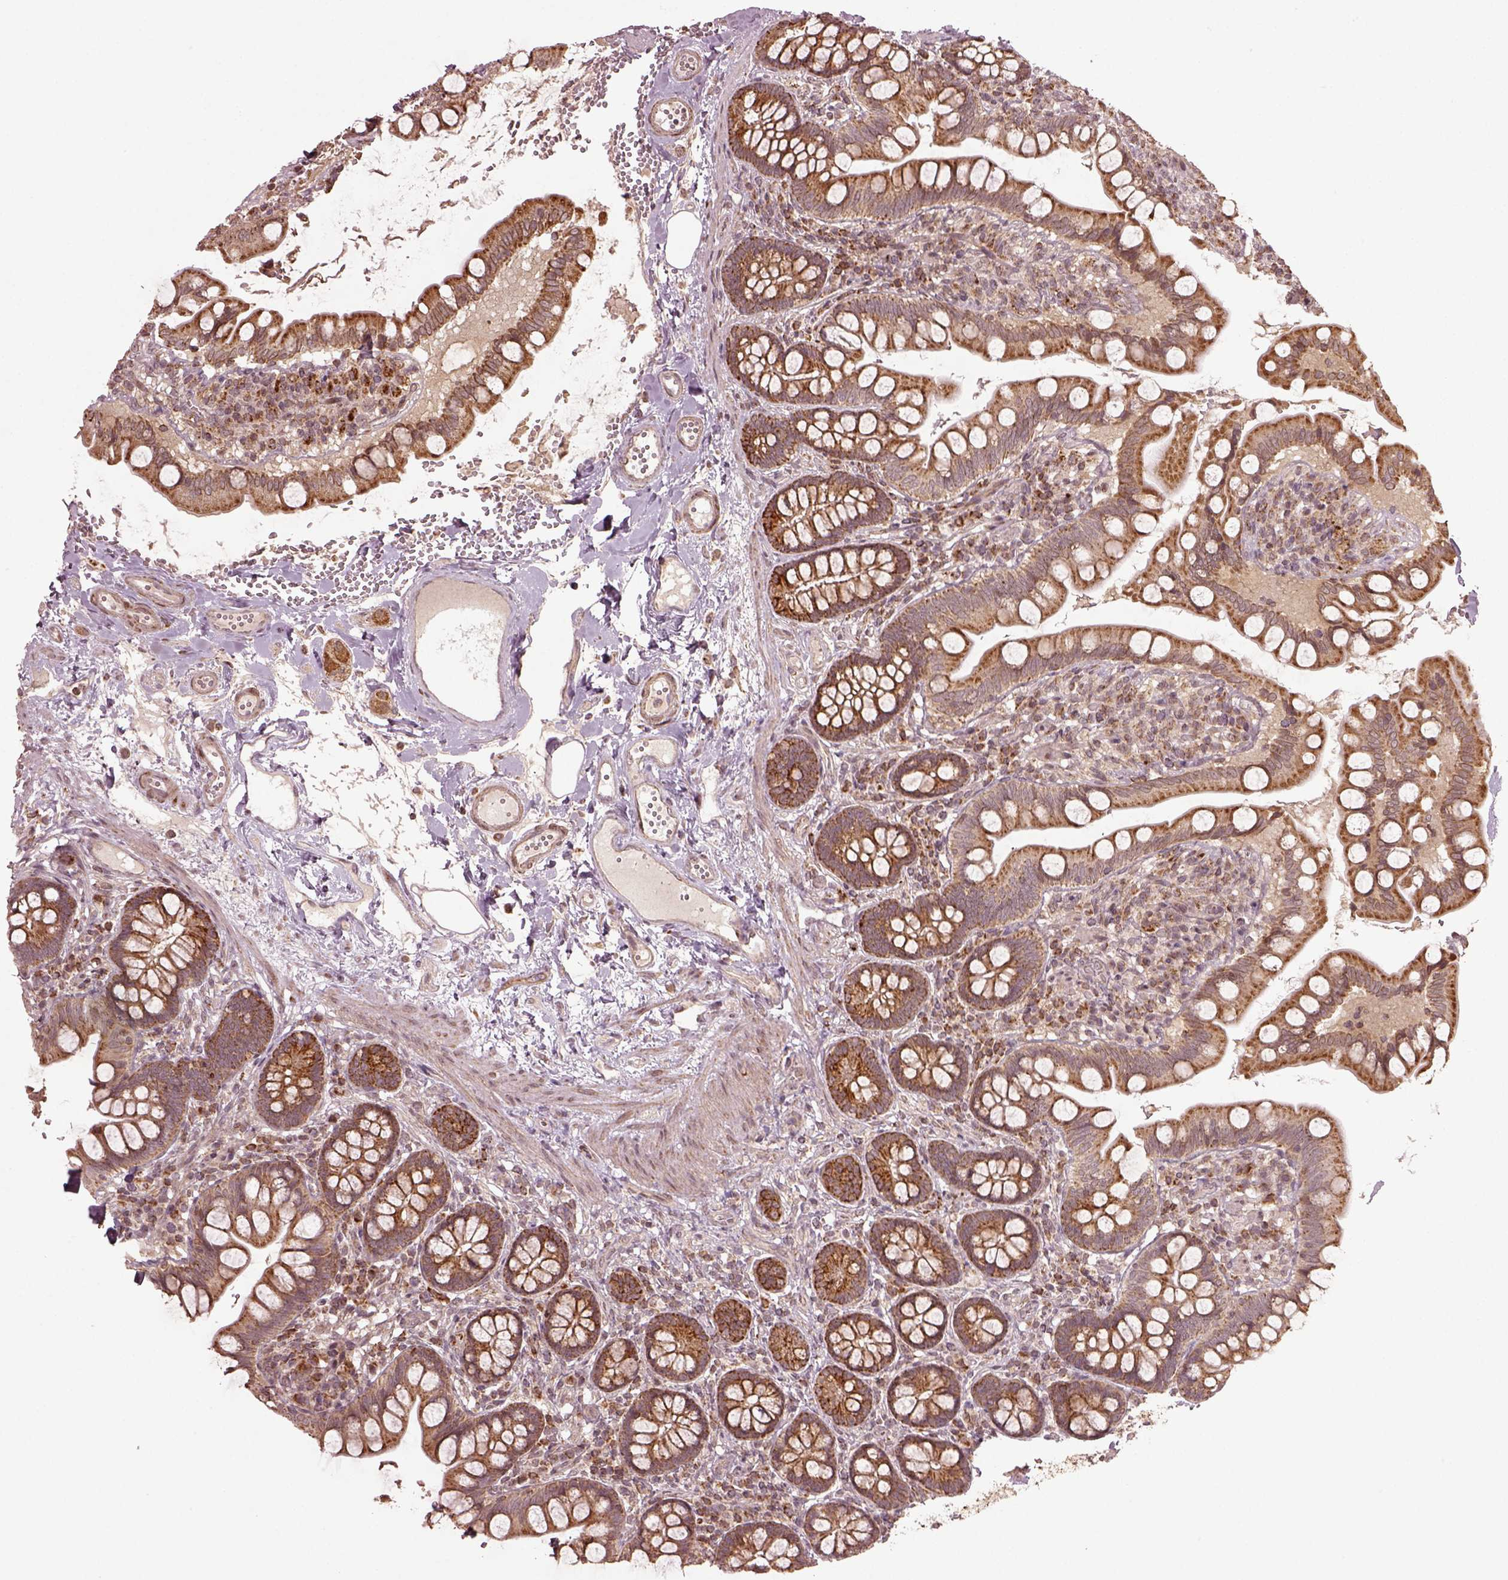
{"staining": {"intensity": "strong", "quantity": ">75%", "location": "cytoplasmic/membranous"}, "tissue": "small intestine", "cell_type": "Glandular cells", "image_type": "normal", "snomed": [{"axis": "morphology", "description": "Normal tissue, NOS"}, {"axis": "topography", "description": "Small intestine"}], "caption": "Immunohistochemistry (IHC) of unremarkable small intestine demonstrates high levels of strong cytoplasmic/membranous positivity in approximately >75% of glandular cells.", "gene": "SEL1L3", "patient": {"sex": "female", "age": 56}}